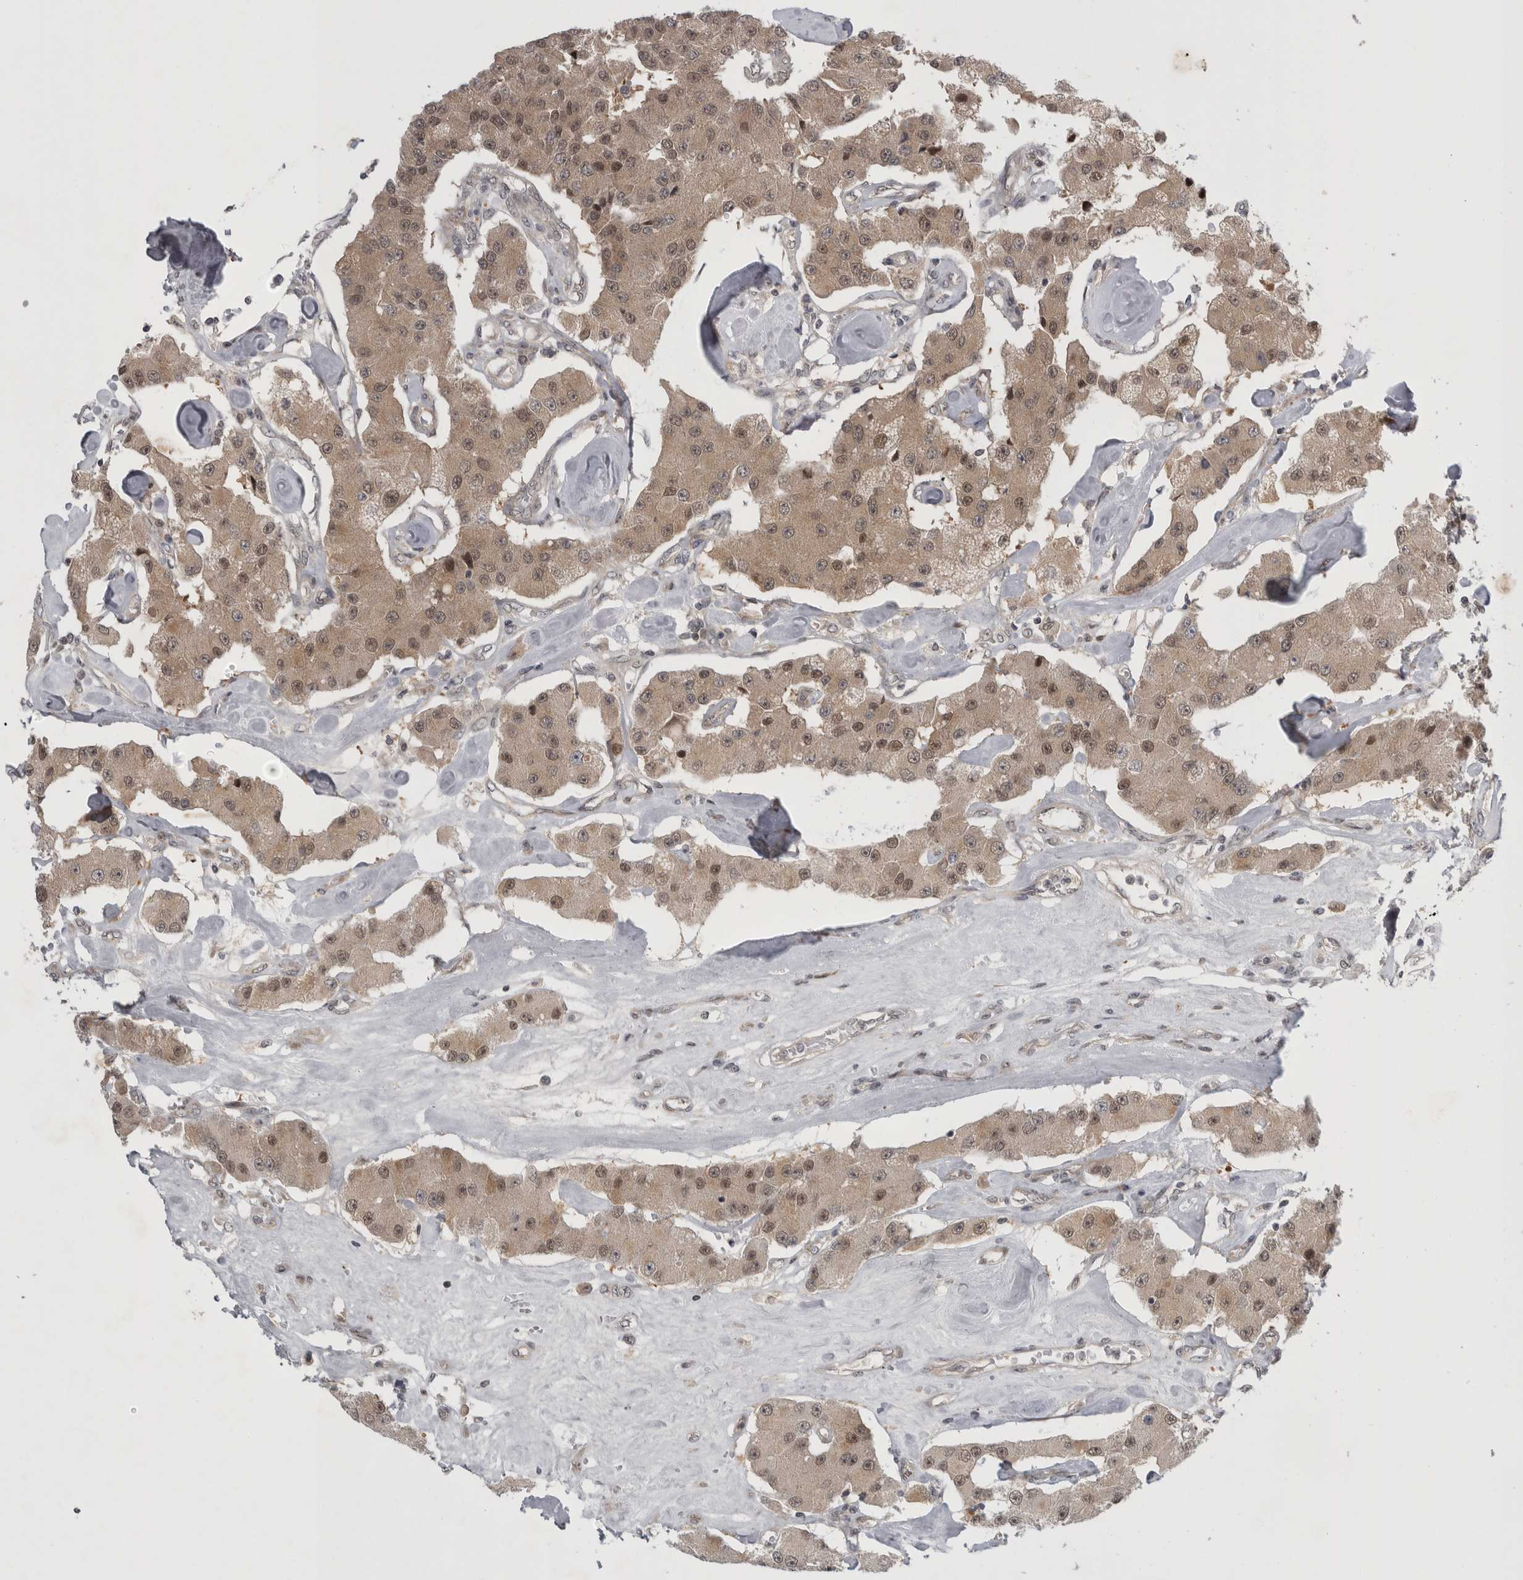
{"staining": {"intensity": "weak", "quantity": ">75%", "location": "cytoplasmic/membranous,nuclear"}, "tissue": "carcinoid", "cell_type": "Tumor cells", "image_type": "cancer", "snomed": [{"axis": "morphology", "description": "Carcinoid, malignant, NOS"}, {"axis": "topography", "description": "Pancreas"}], "caption": "Malignant carcinoid stained for a protein shows weak cytoplasmic/membranous and nuclear positivity in tumor cells. (brown staining indicates protein expression, while blue staining denotes nuclei).", "gene": "PSMB2", "patient": {"sex": "male", "age": 41}}